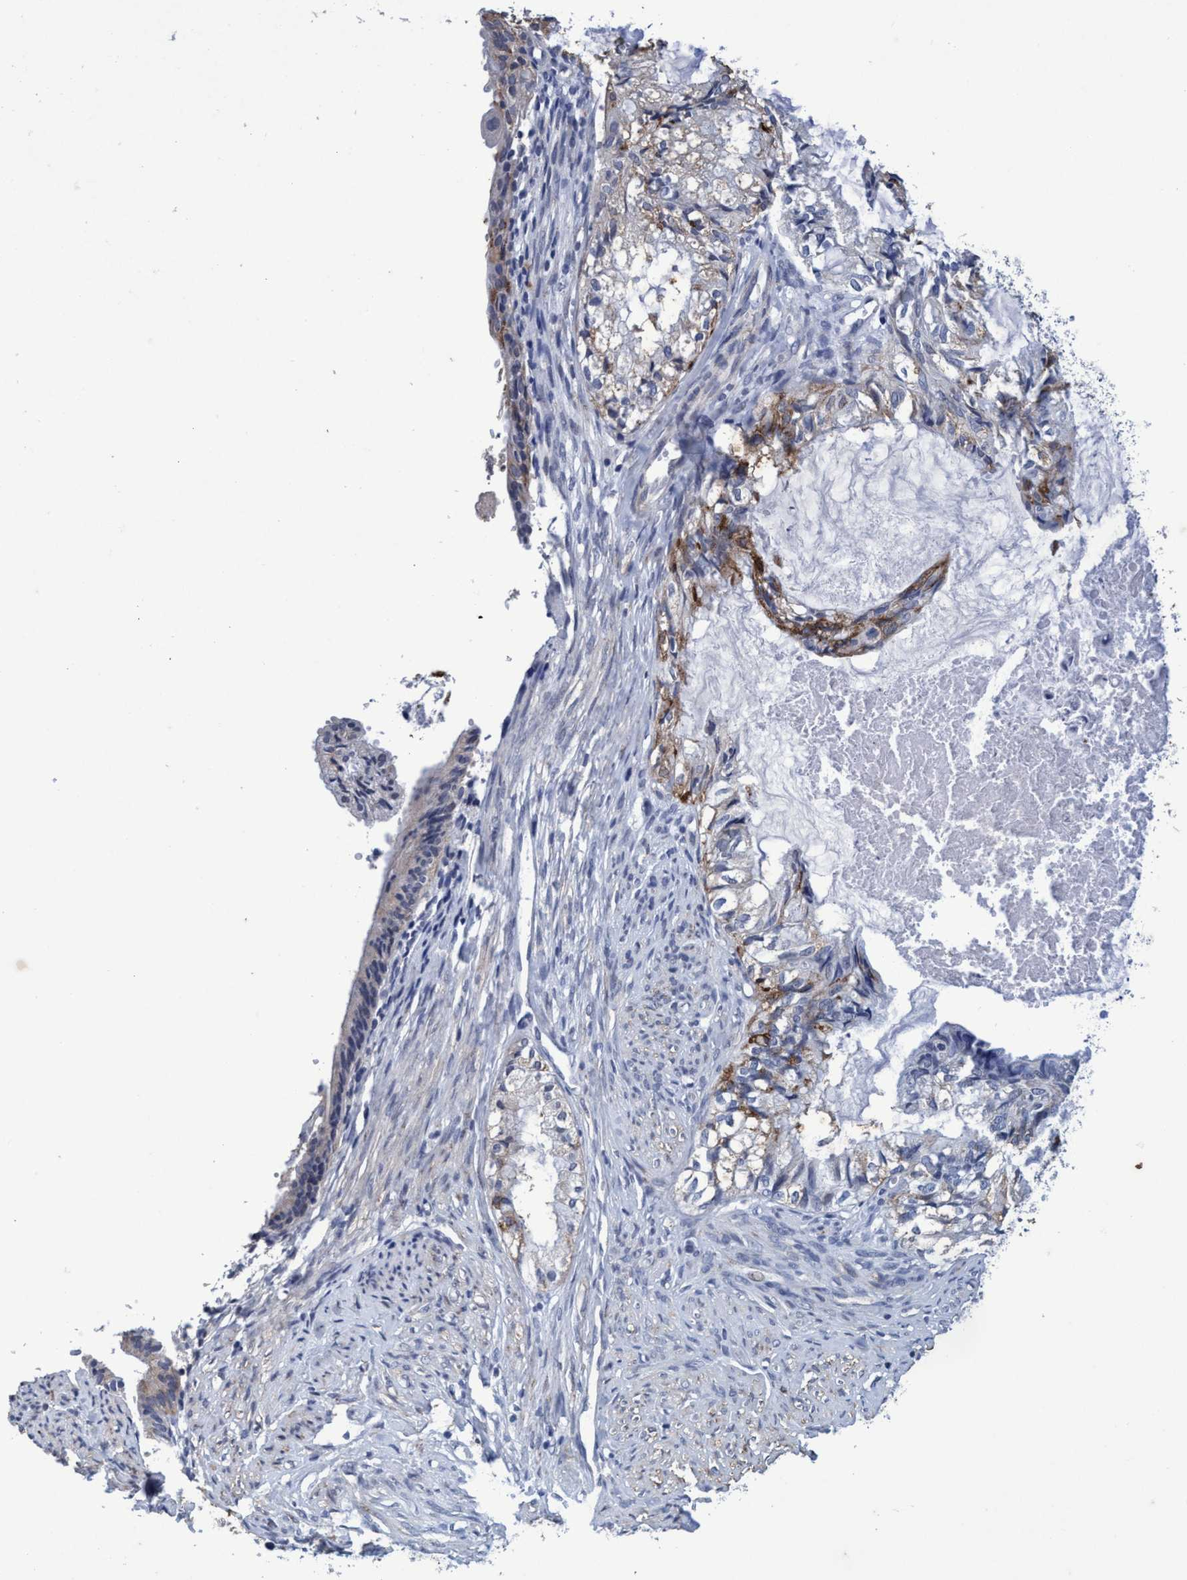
{"staining": {"intensity": "moderate", "quantity": "<25%", "location": "cytoplasmic/membranous"}, "tissue": "cervical cancer", "cell_type": "Tumor cells", "image_type": "cancer", "snomed": [{"axis": "morphology", "description": "Normal tissue, NOS"}, {"axis": "morphology", "description": "Adenocarcinoma, NOS"}, {"axis": "topography", "description": "Cervix"}, {"axis": "topography", "description": "Endometrium"}], "caption": "IHC histopathology image of human cervical cancer (adenocarcinoma) stained for a protein (brown), which displays low levels of moderate cytoplasmic/membranous staining in approximately <25% of tumor cells.", "gene": "GRB14", "patient": {"sex": "female", "age": 86}}